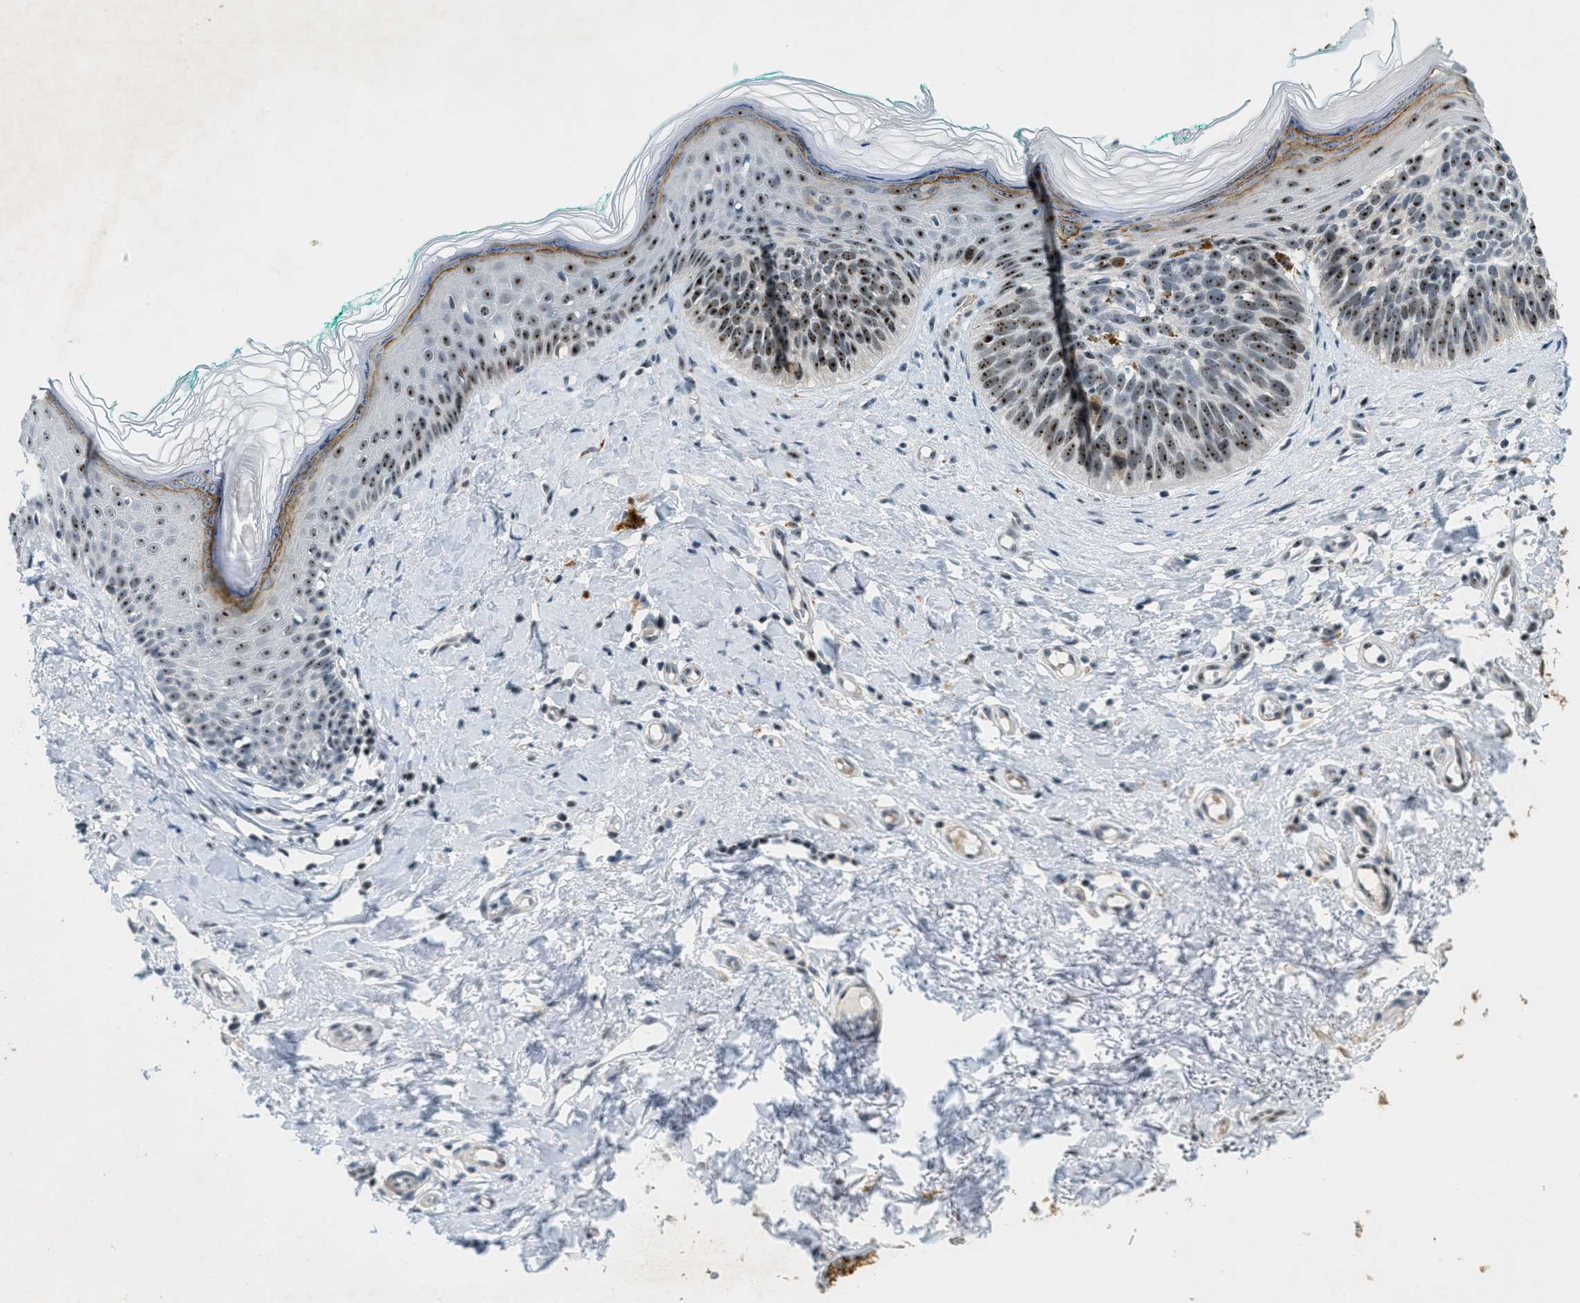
{"staining": {"intensity": "strong", "quantity": "25%-75%", "location": "nuclear"}, "tissue": "skin cancer", "cell_type": "Tumor cells", "image_type": "cancer", "snomed": [{"axis": "morphology", "description": "Basal cell carcinoma"}, {"axis": "topography", "description": "Skin"}], "caption": "About 25%-75% of tumor cells in skin cancer (basal cell carcinoma) demonstrate strong nuclear protein positivity as visualized by brown immunohistochemical staining.", "gene": "DDX47", "patient": {"sex": "male", "age": 48}}